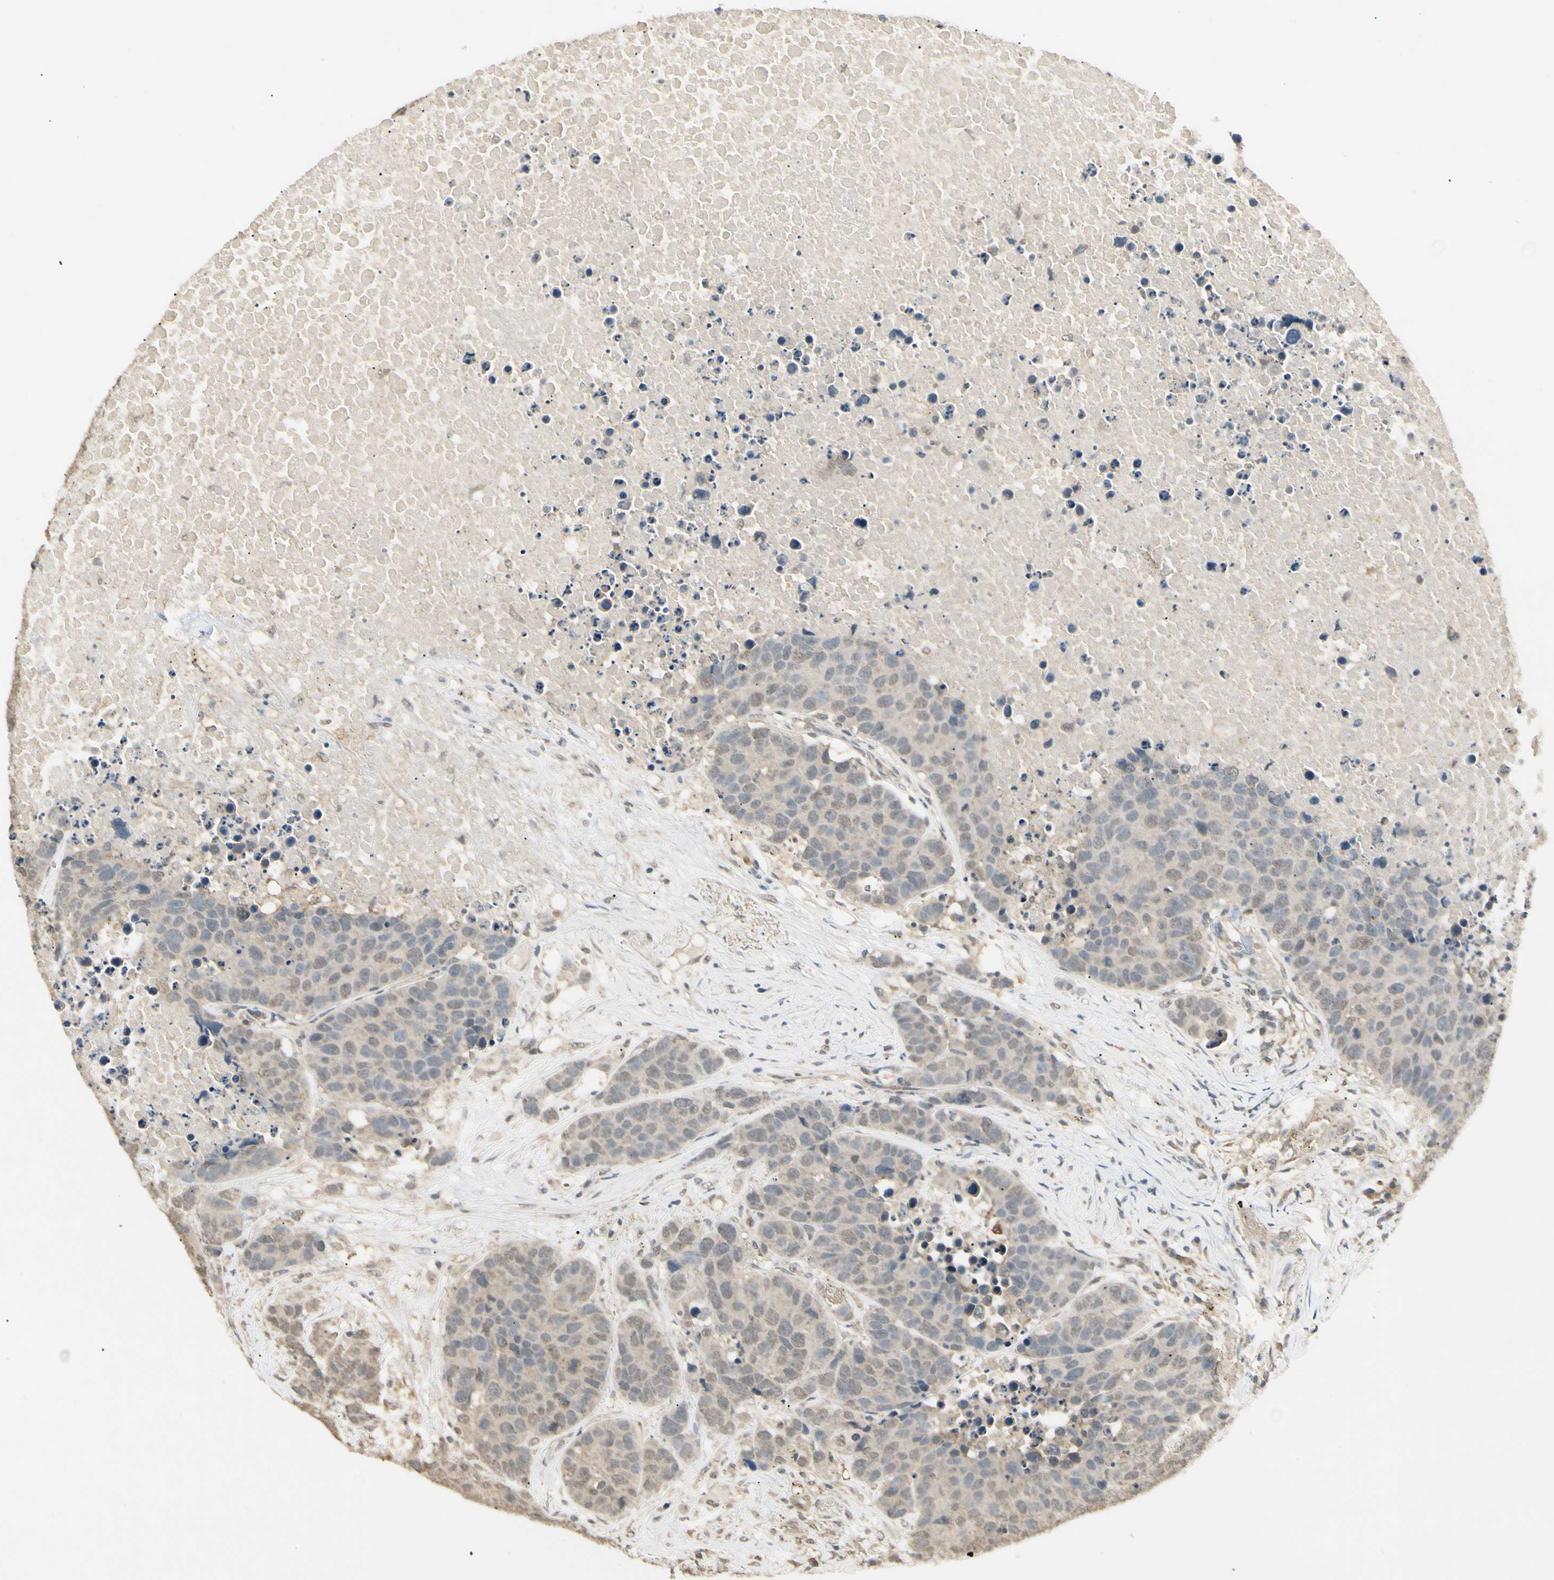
{"staining": {"intensity": "weak", "quantity": ">75%", "location": "cytoplasmic/membranous"}, "tissue": "carcinoid", "cell_type": "Tumor cells", "image_type": "cancer", "snomed": [{"axis": "morphology", "description": "Carcinoid, malignant, NOS"}, {"axis": "topography", "description": "Lung"}], "caption": "Weak cytoplasmic/membranous staining is appreciated in approximately >75% of tumor cells in malignant carcinoid. Immunohistochemistry (ihc) stains the protein of interest in brown and the nuclei are stained blue.", "gene": "SGCA", "patient": {"sex": "male", "age": 60}}